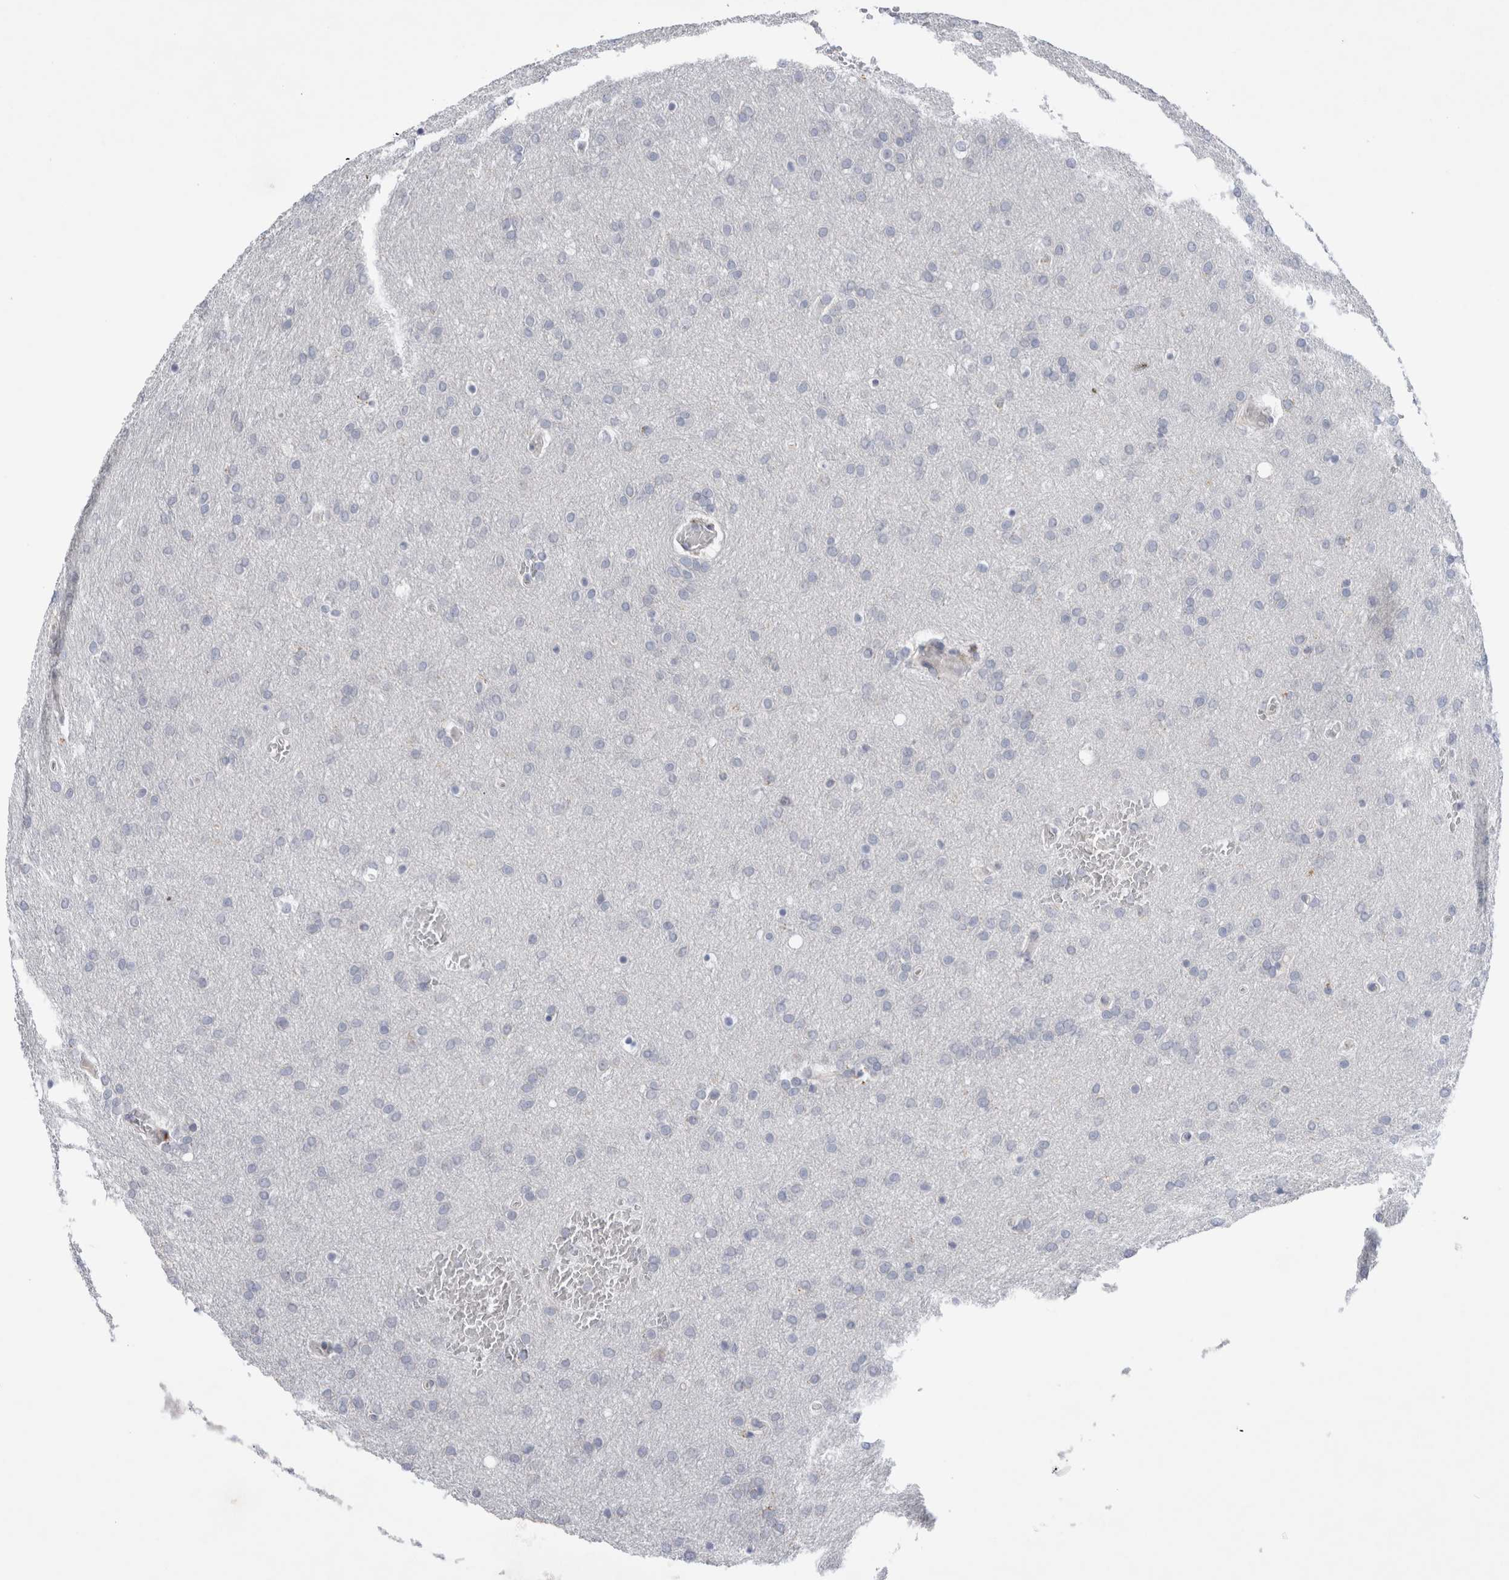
{"staining": {"intensity": "negative", "quantity": "none", "location": "none"}, "tissue": "glioma", "cell_type": "Tumor cells", "image_type": "cancer", "snomed": [{"axis": "morphology", "description": "Glioma, malignant, Low grade"}, {"axis": "topography", "description": "Brain"}], "caption": "Malignant low-grade glioma was stained to show a protein in brown. There is no significant expression in tumor cells.", "gene": "GAA", "patient": {"sex": "female", "age": 37}}